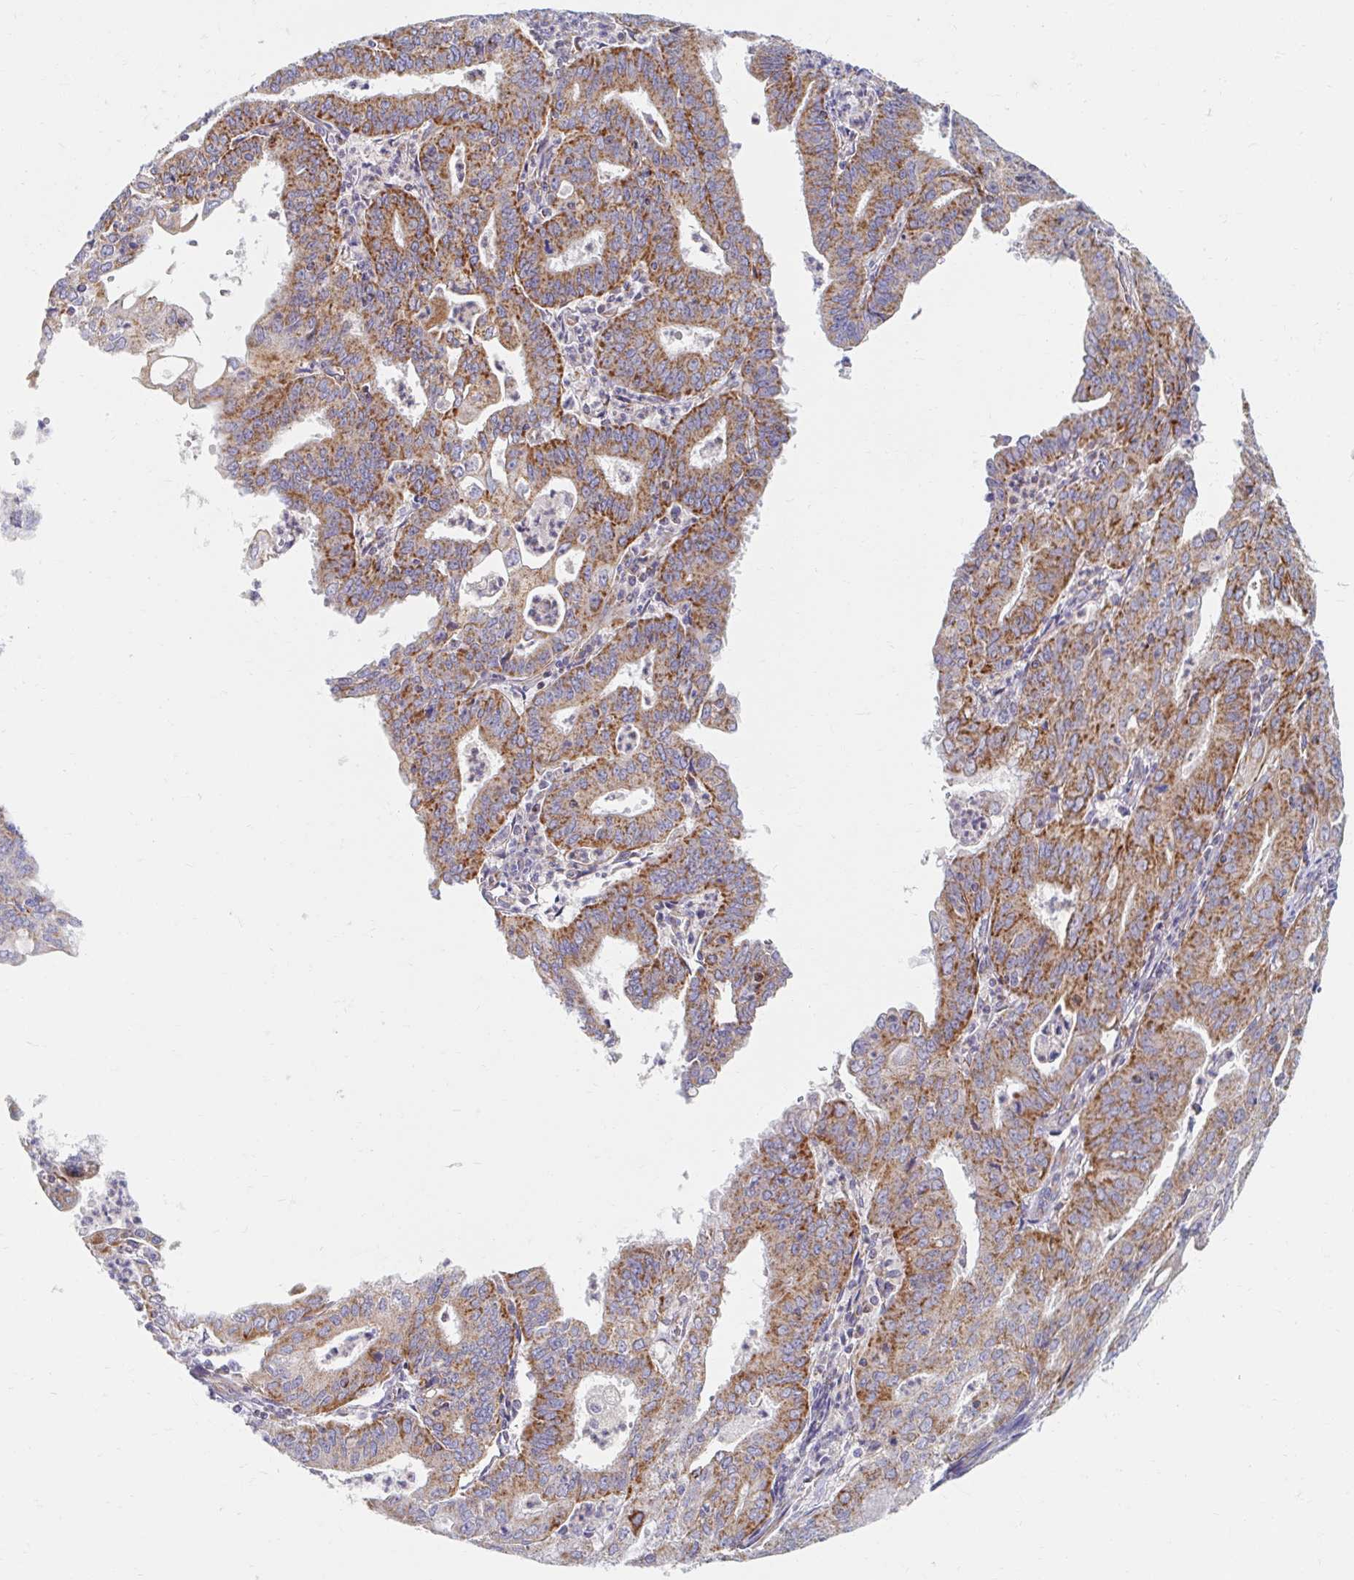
{"staining": {"intensity": "moderate", "quantity": ">75%", "location": "cytoplasmic/membranous"}, "tissue": "cervical cancer", "cell_type": "Tumor cells", "image_type": "cancer", "snomed": [{"axis": "morphology", "description": "Adenocarcinoma, NOS"}, {"axis": "topography", "description": "Cervix"}], "caption": "Adenocarcinoma (cervical) tissue demonstrates moderate cytoplasmic/membranous staining in approximately >75% of tumor cells The protein of interest is stained brown, and the nuclei are stained in blue (DAB IHC with brightfield microscopy, high magnification).", "gene": "MAVS", "patient": {"sex": "female", "age": 56}}